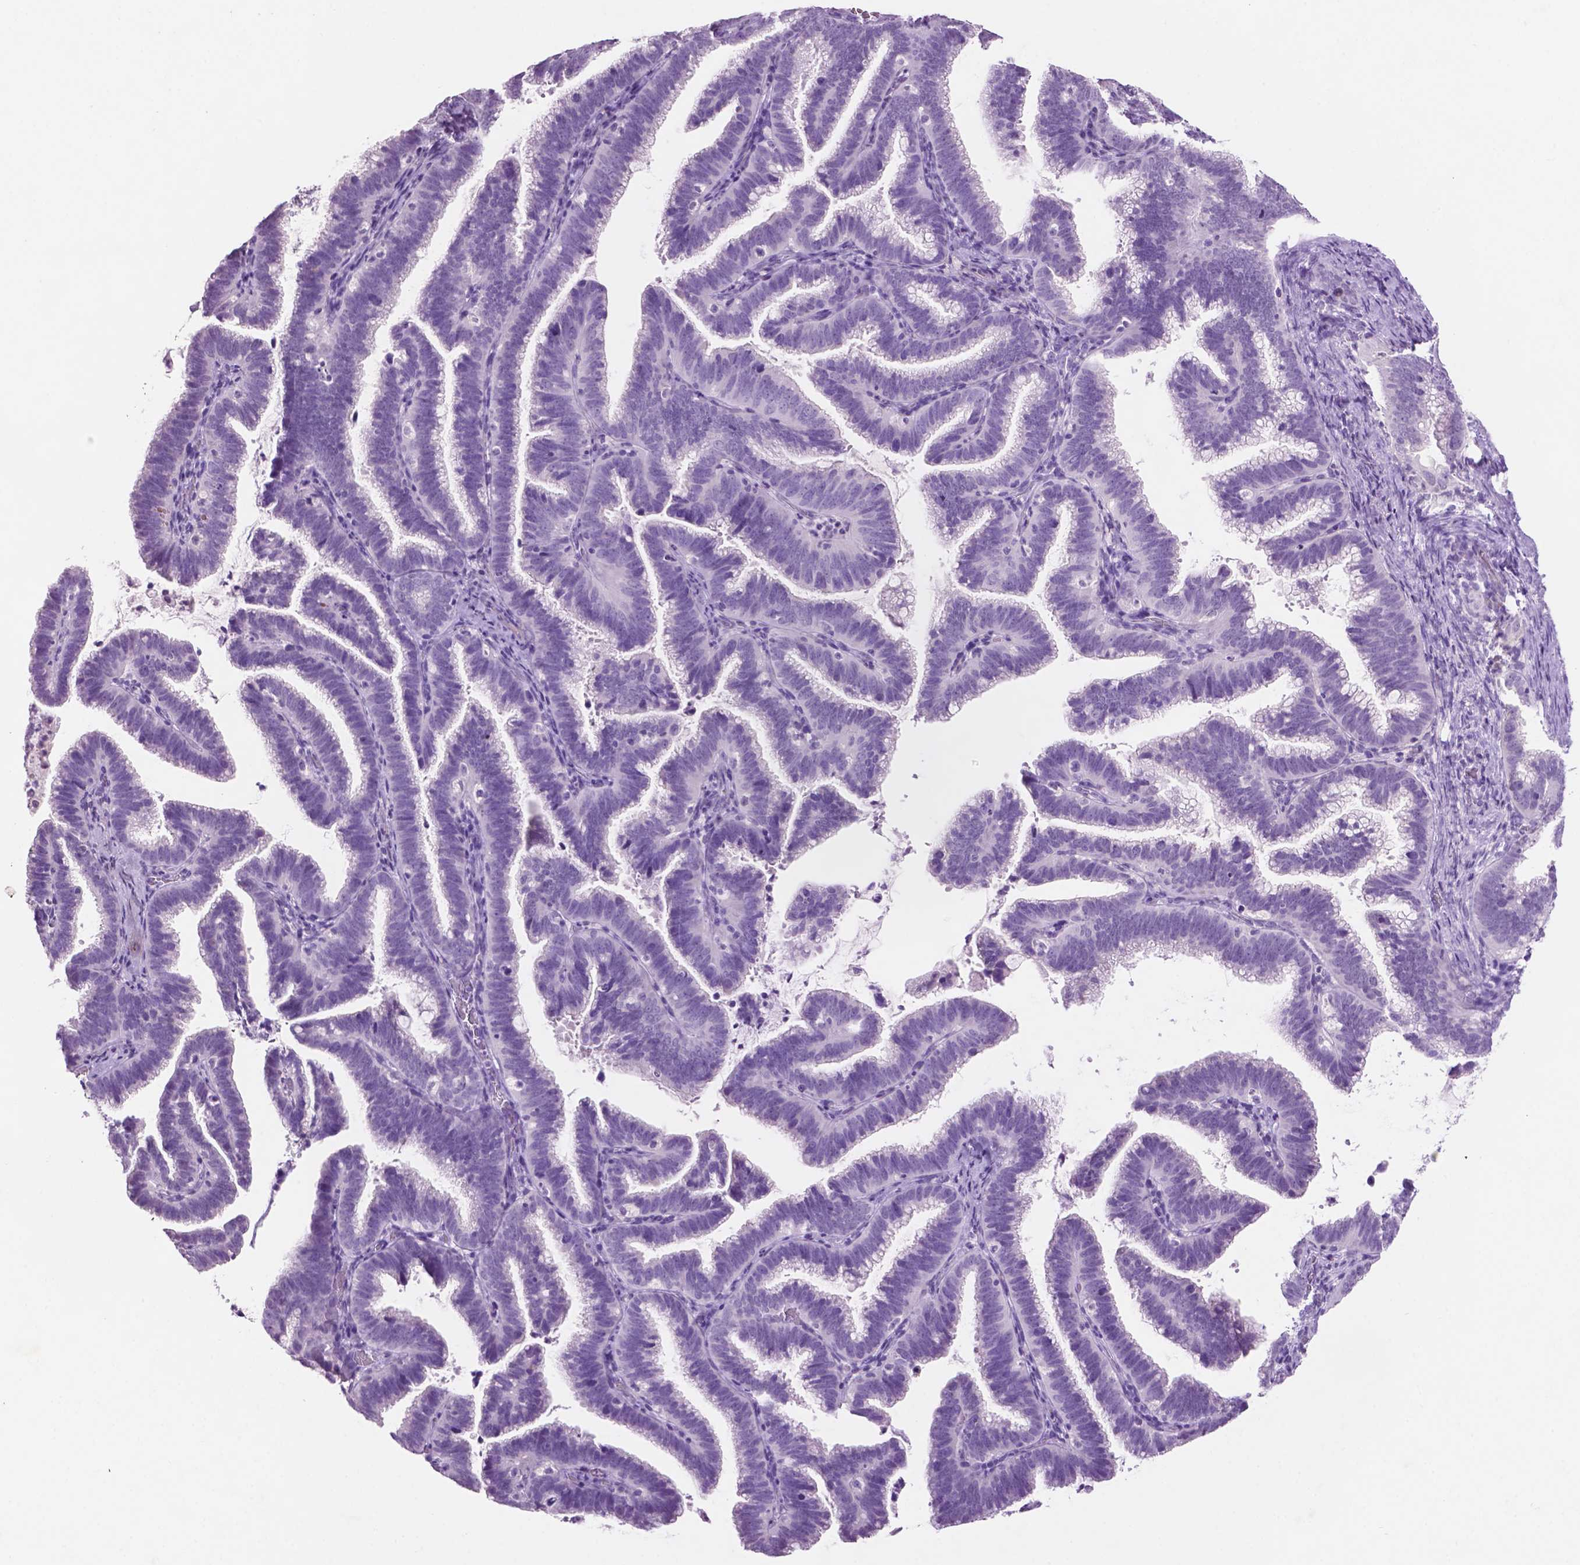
{"staining": {"intensity": "negative", "quantity": "none", "location": "none"}, "tissue": "cervical cancer", "cell_type": "Tumor cells", "image_type": "cancer", "snomed": [{"axis": "morphology", "description": "Adenocarcinoma, NOS"}, {"axis": "topography", "description": "Cervix"}], "caption": "There is no significant expression in tumor cells of cervical cancer.", "gene": "PHGR1", "patient": {"sex": "female", "age": 61}}